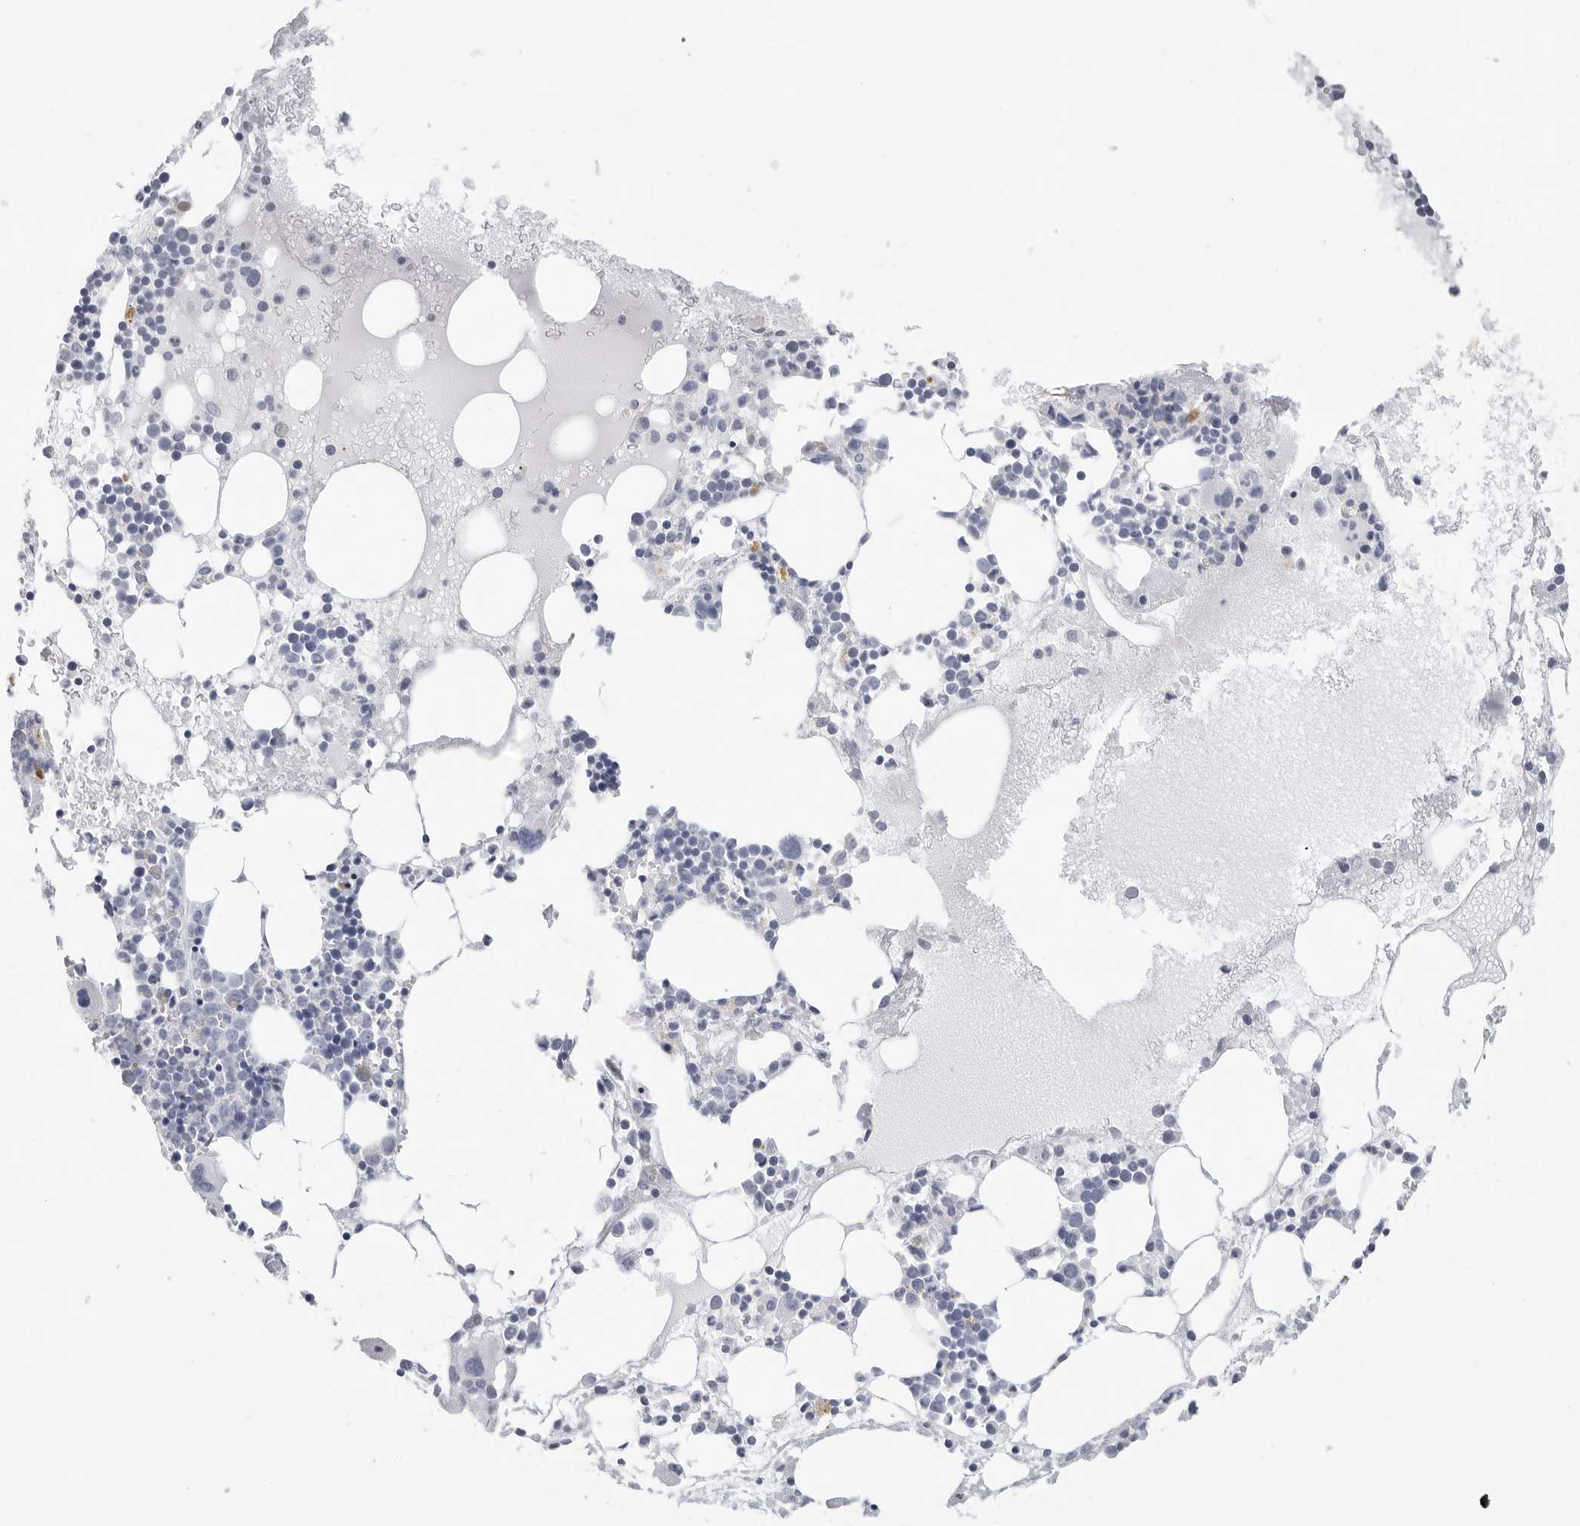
{"staining": {"intensity": "negative", "quantity": "none", "location": "none"}, "tissue": "bone marrow", "cell_type": "Hematopoietic cells", "image_type": "normal", "snomed": [{"axis": "morphology", "description": "Normal tissue, NOS"}, {"axis": "topography", "description": "Bone marrow"}], "caption": "Image shows no protein expression in hematopoietic cells of benign bone marrow.", "gene": "AMPD1", "patient": {"sex": "female", "age": 52}}